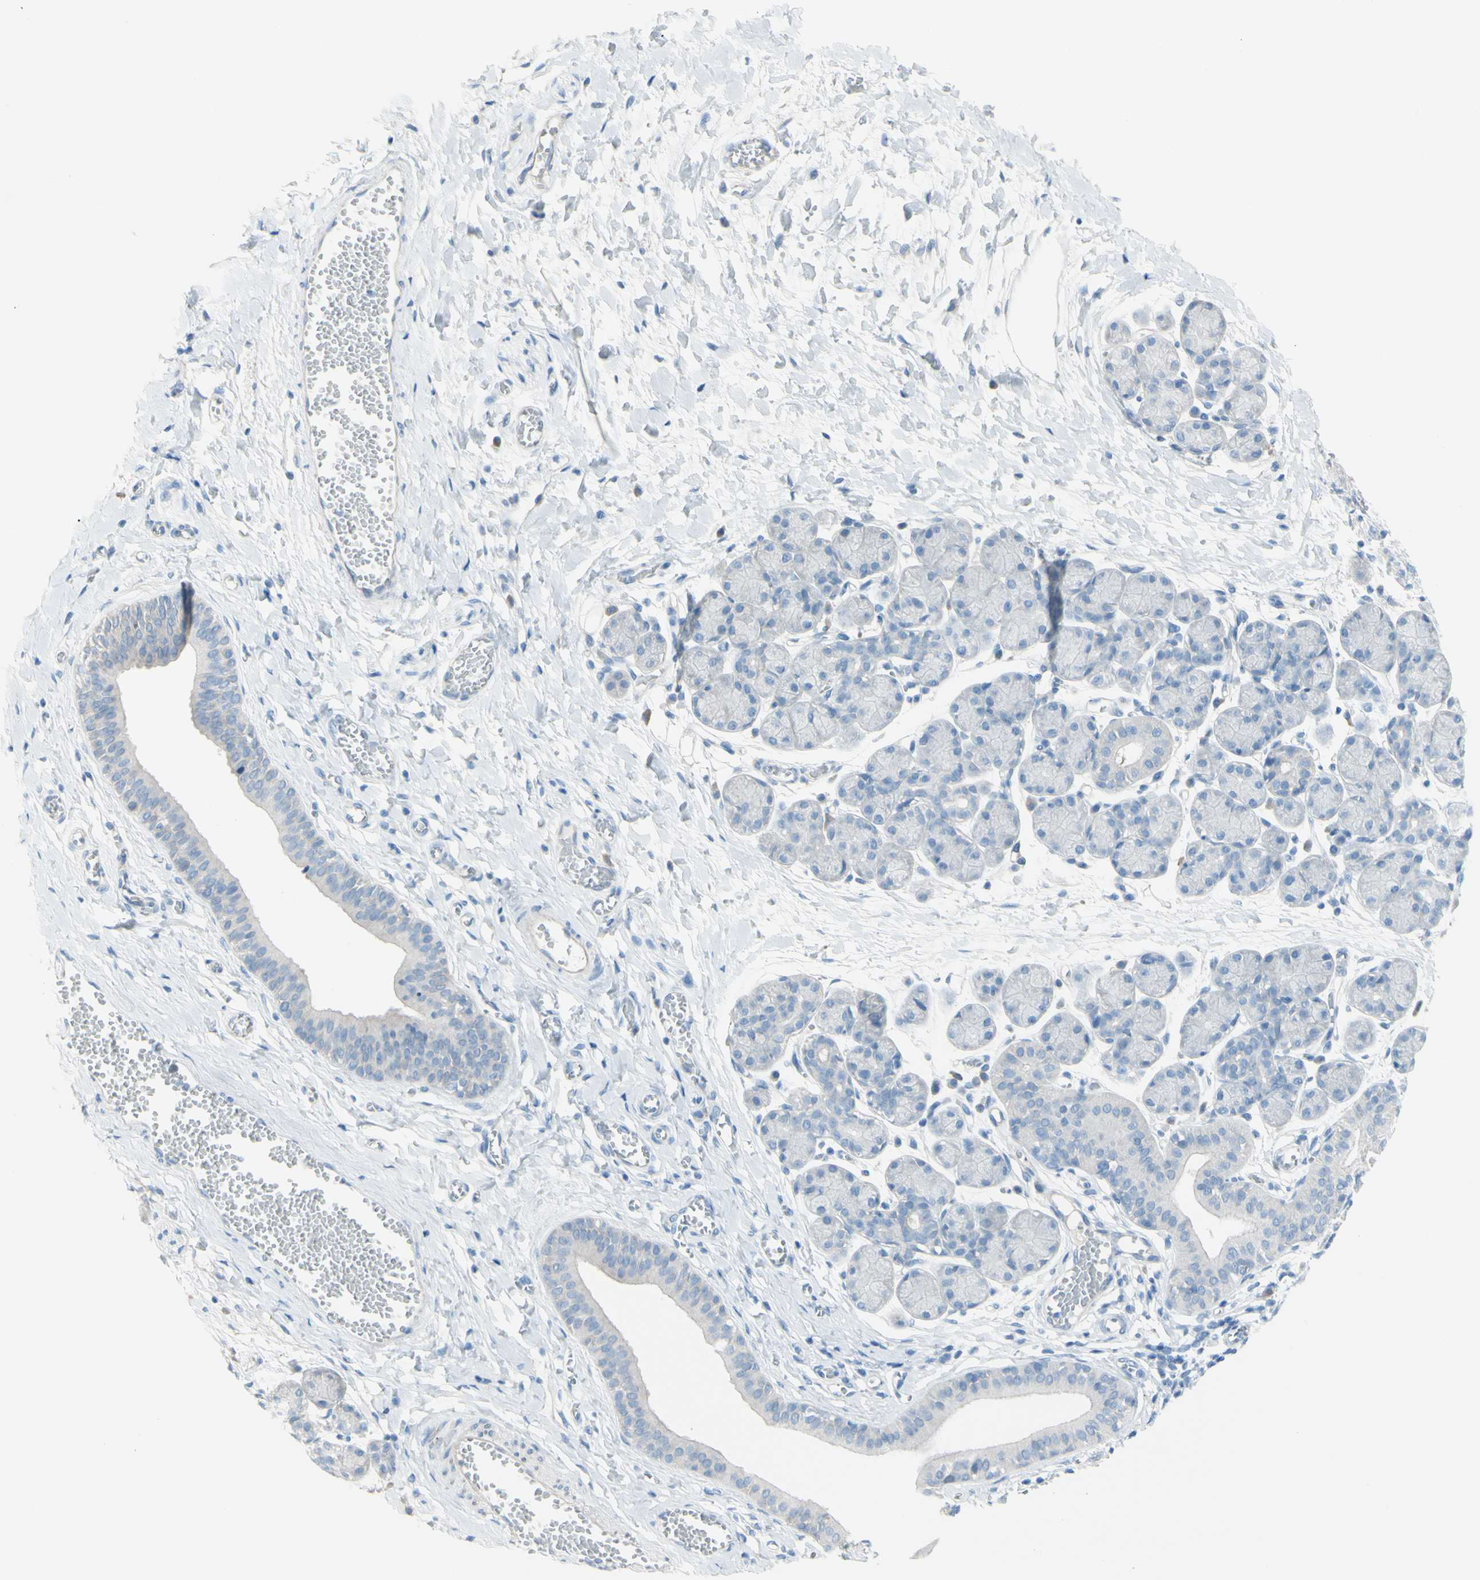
{"staining": {"intensity": "negative", "quantity": "none", "location": "none"}, "tissue": "salivary gland", "cell_type": "Glandular cells", "image_type": "normal", "snomed": [{"axis": "morphology", "description": "Normal tissue, NOS"}, {"axis": "morphology", "description": "Inflammation, NOS"}, {"axis": "topography", "description": "Lymph node"}, {"axis": "topography", "description": "Salivary gland"}], "caption": "Image shows no protein expression in glandular cells of benign salivary gland. (Stains: DAB immunohistochemistry (IHC) with hematoxylin counter stain, Microscopy: brightfield microscopy at high magnification).", "gene": "TFPI2", "patient": {"sex": "male", "age": 3}}